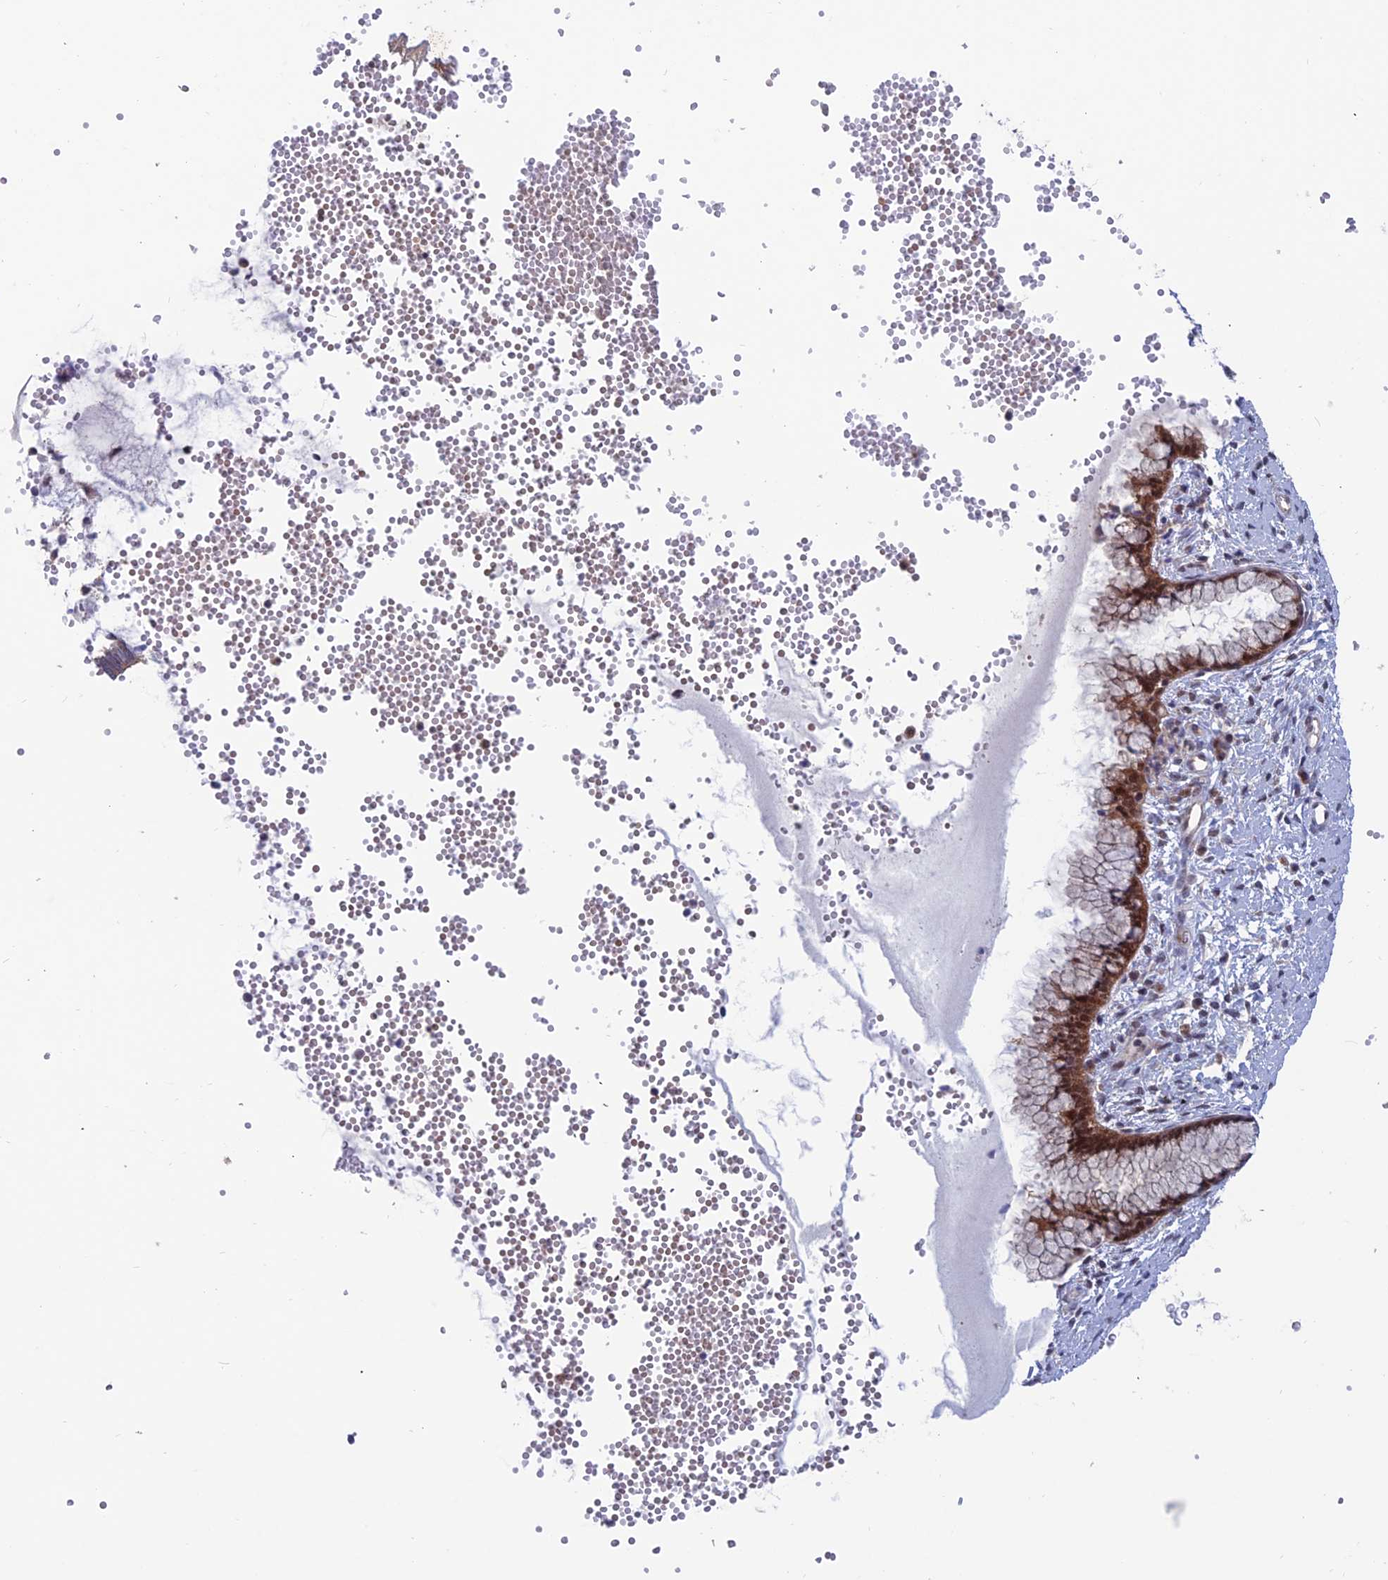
{"staining": {"intensity": "strong", "quantity": ">75%", "location": "cytoplasmic/membranous,nuclear"}, "tissue": "cervix", "cell_type": "Glandular cells", "image_type": "normal", "snomed": [{"axis": "morphology", "description": "Normal tissue, NOS"}, {"axis": "topography", "description": "Cervix"}], "caption": "IHC of unremarkable cervix demonstrates high levels of strong cytoplasmic/membranous,nuclear positivity in approximately >75% of glandular cells.", "gene": "IGBP1", "patient": {"sex": "female", "age": 42}}